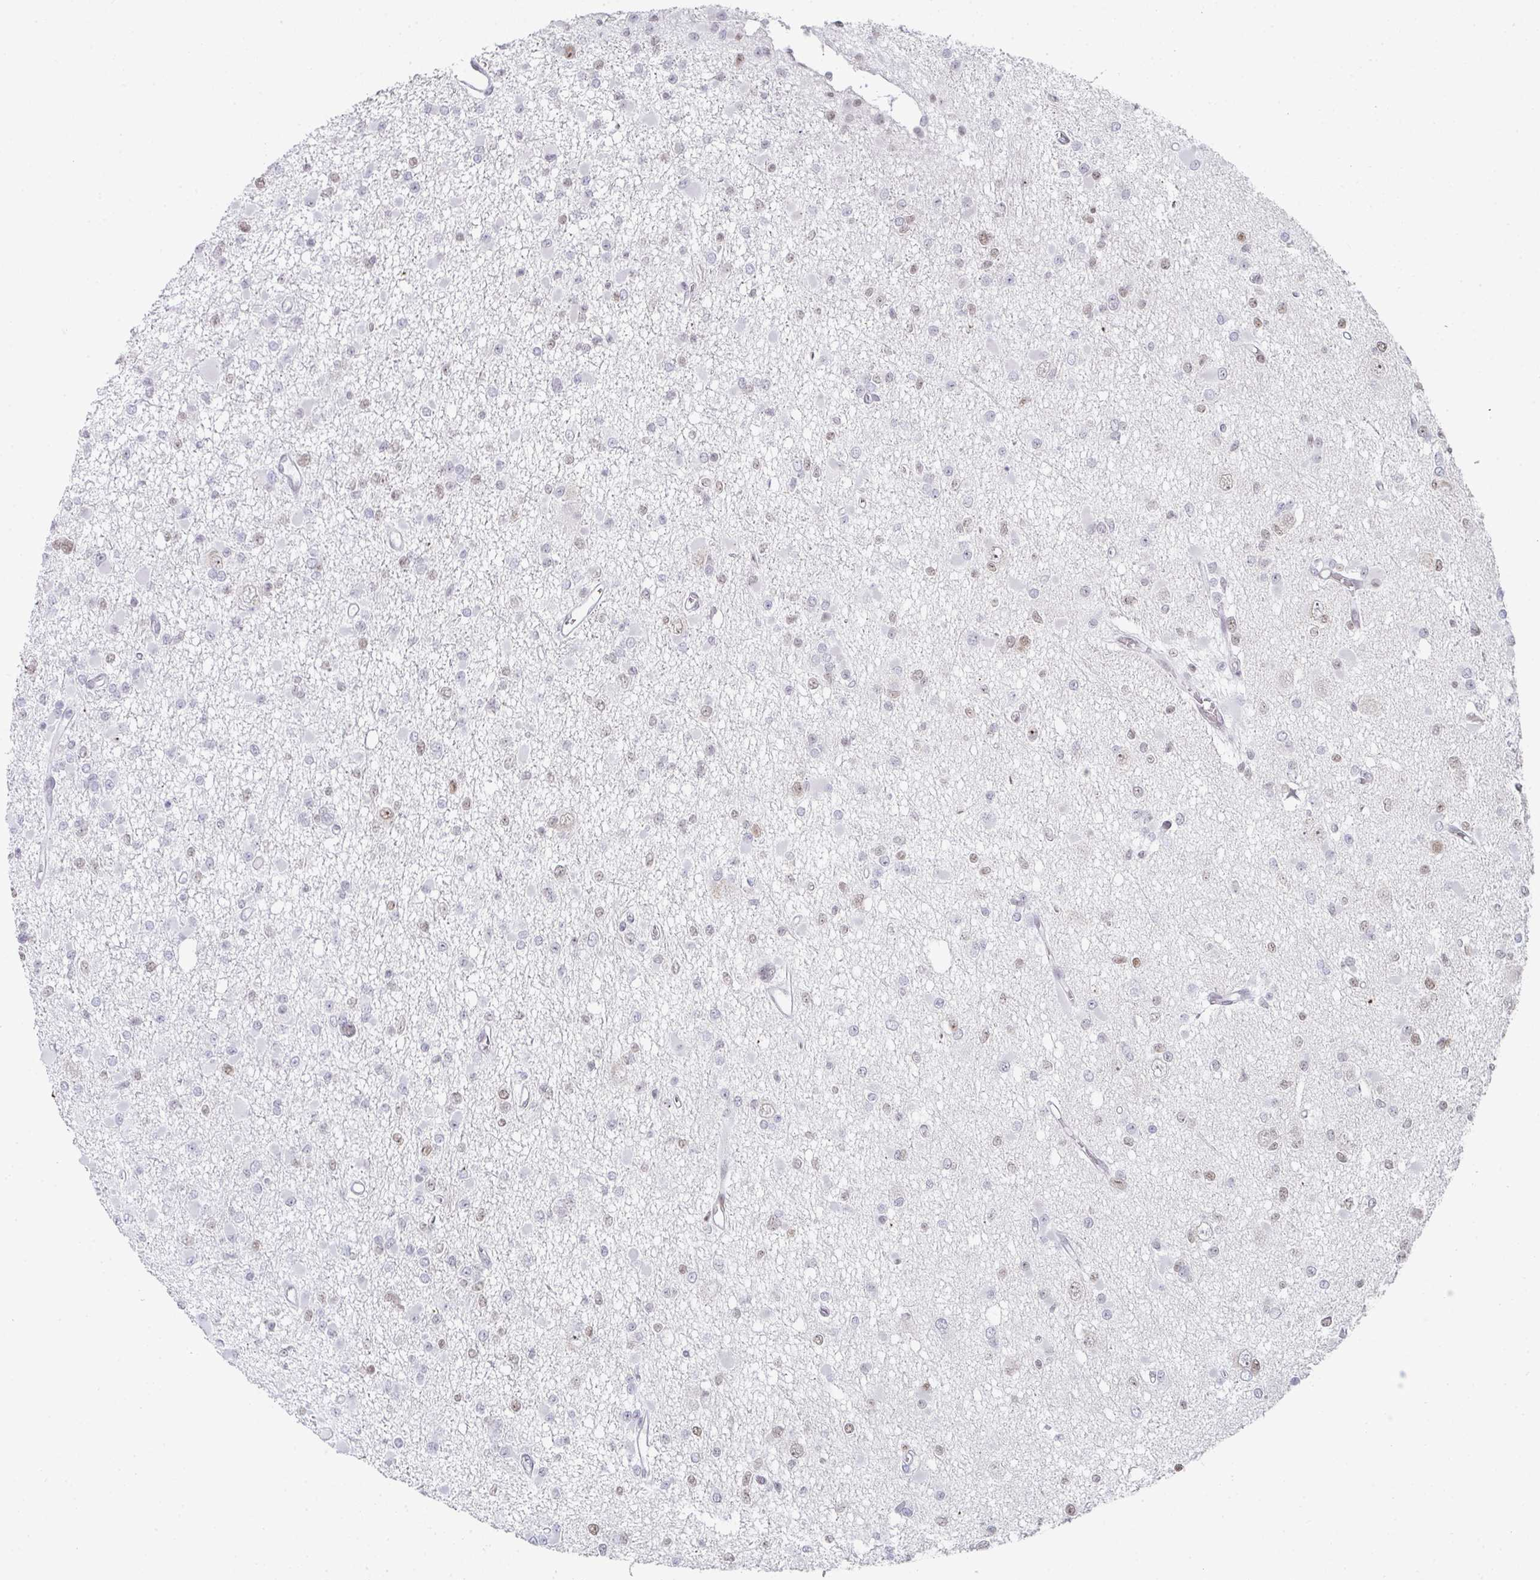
{"staining": {"intensity": "weak", "quantity": "25%-75%", "location": "nuclear"}, "tissue": "glioma", "cell_type": "Tumor cells", "image_type": "cancer", "snomed": [{"axis": "morphology", "description": "Glioma, malignant, Low grade"}, {"axis": "topography", "description": "Brain"}], "caption": "Protein analysis of malignant low-grade glioma tissue displays weak nuclear expression in approximately 25%-75% of tumor cells.", "gene": "POU2AF2", "patient": {"sex": "female", "age": 22}}